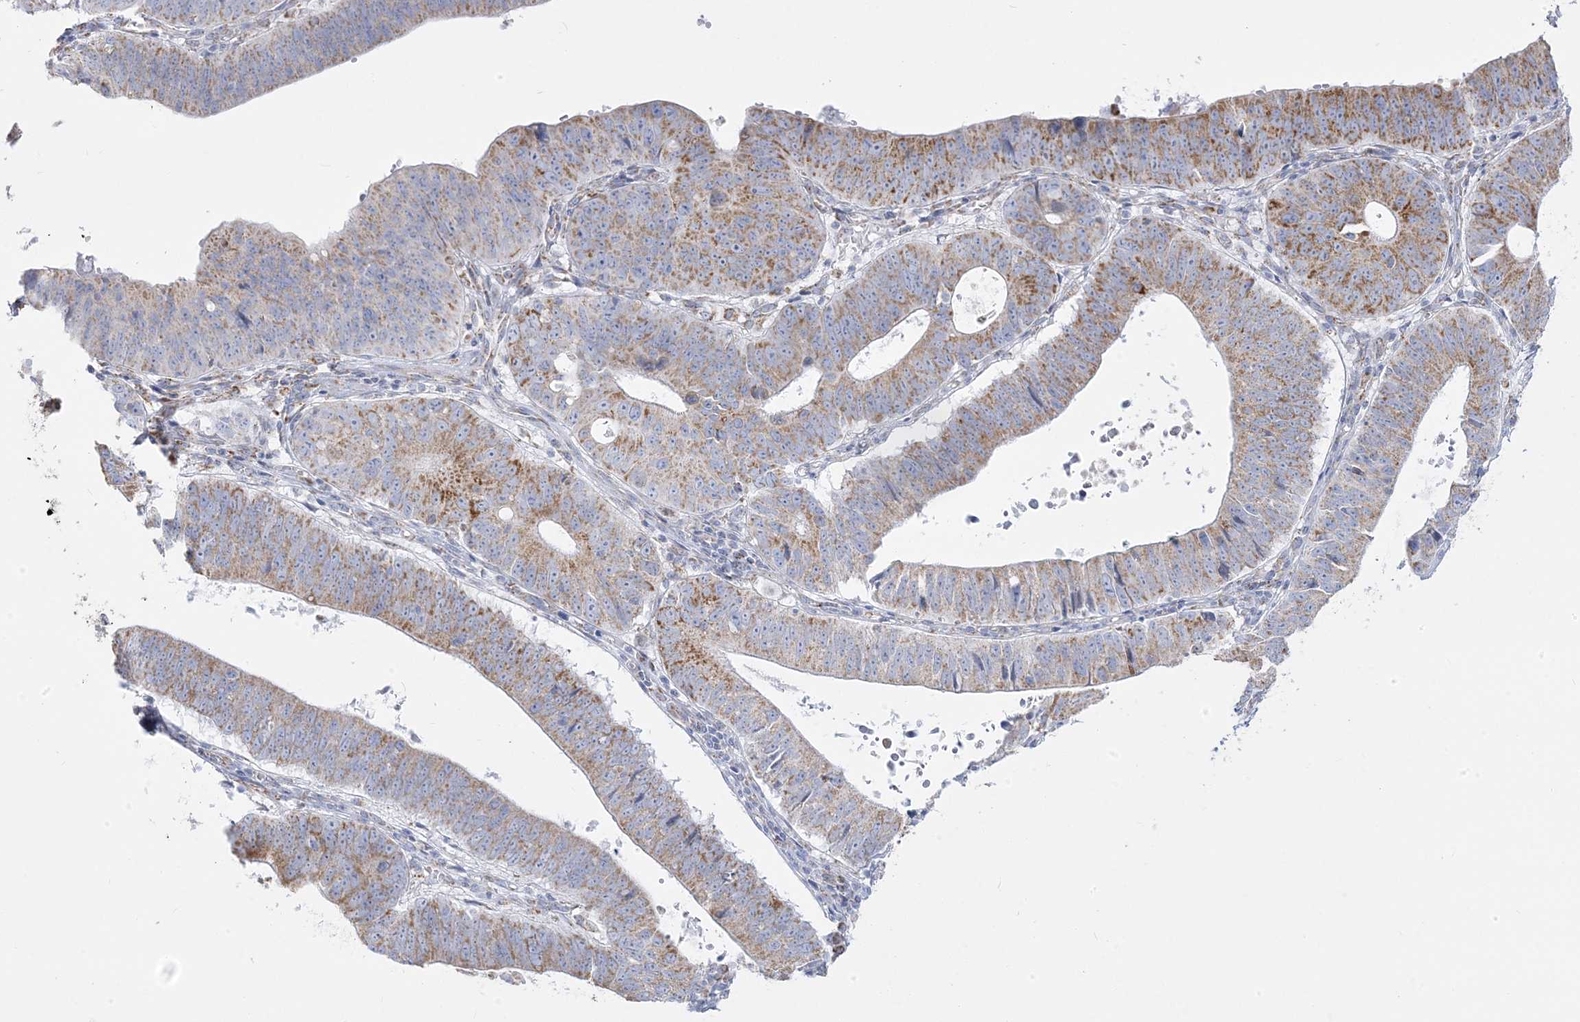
{"staining": {"intensity": "moderate", "quantity": "25%-75%", "location": "cytoplasmic/membranous"}, "tissue": "stomach cancer", "cell_type": "Tumor cells", "image_type": "cancer", "snomed": [{"axis": "morphology", "description": "Adenocarcinoma, NOS"}, {"axis": "topography", "description": "Stomach"}], "caption": "Immunohistochemical staining of stomach adenocarcinoma demonstrates moderate cytoplasmic/membranous protein expression in approximately 25%-75% of tumor cells. Nuclei are stained in blue.", "gene": "PCCB", "patient": {"sex": "male", "age": 59}}